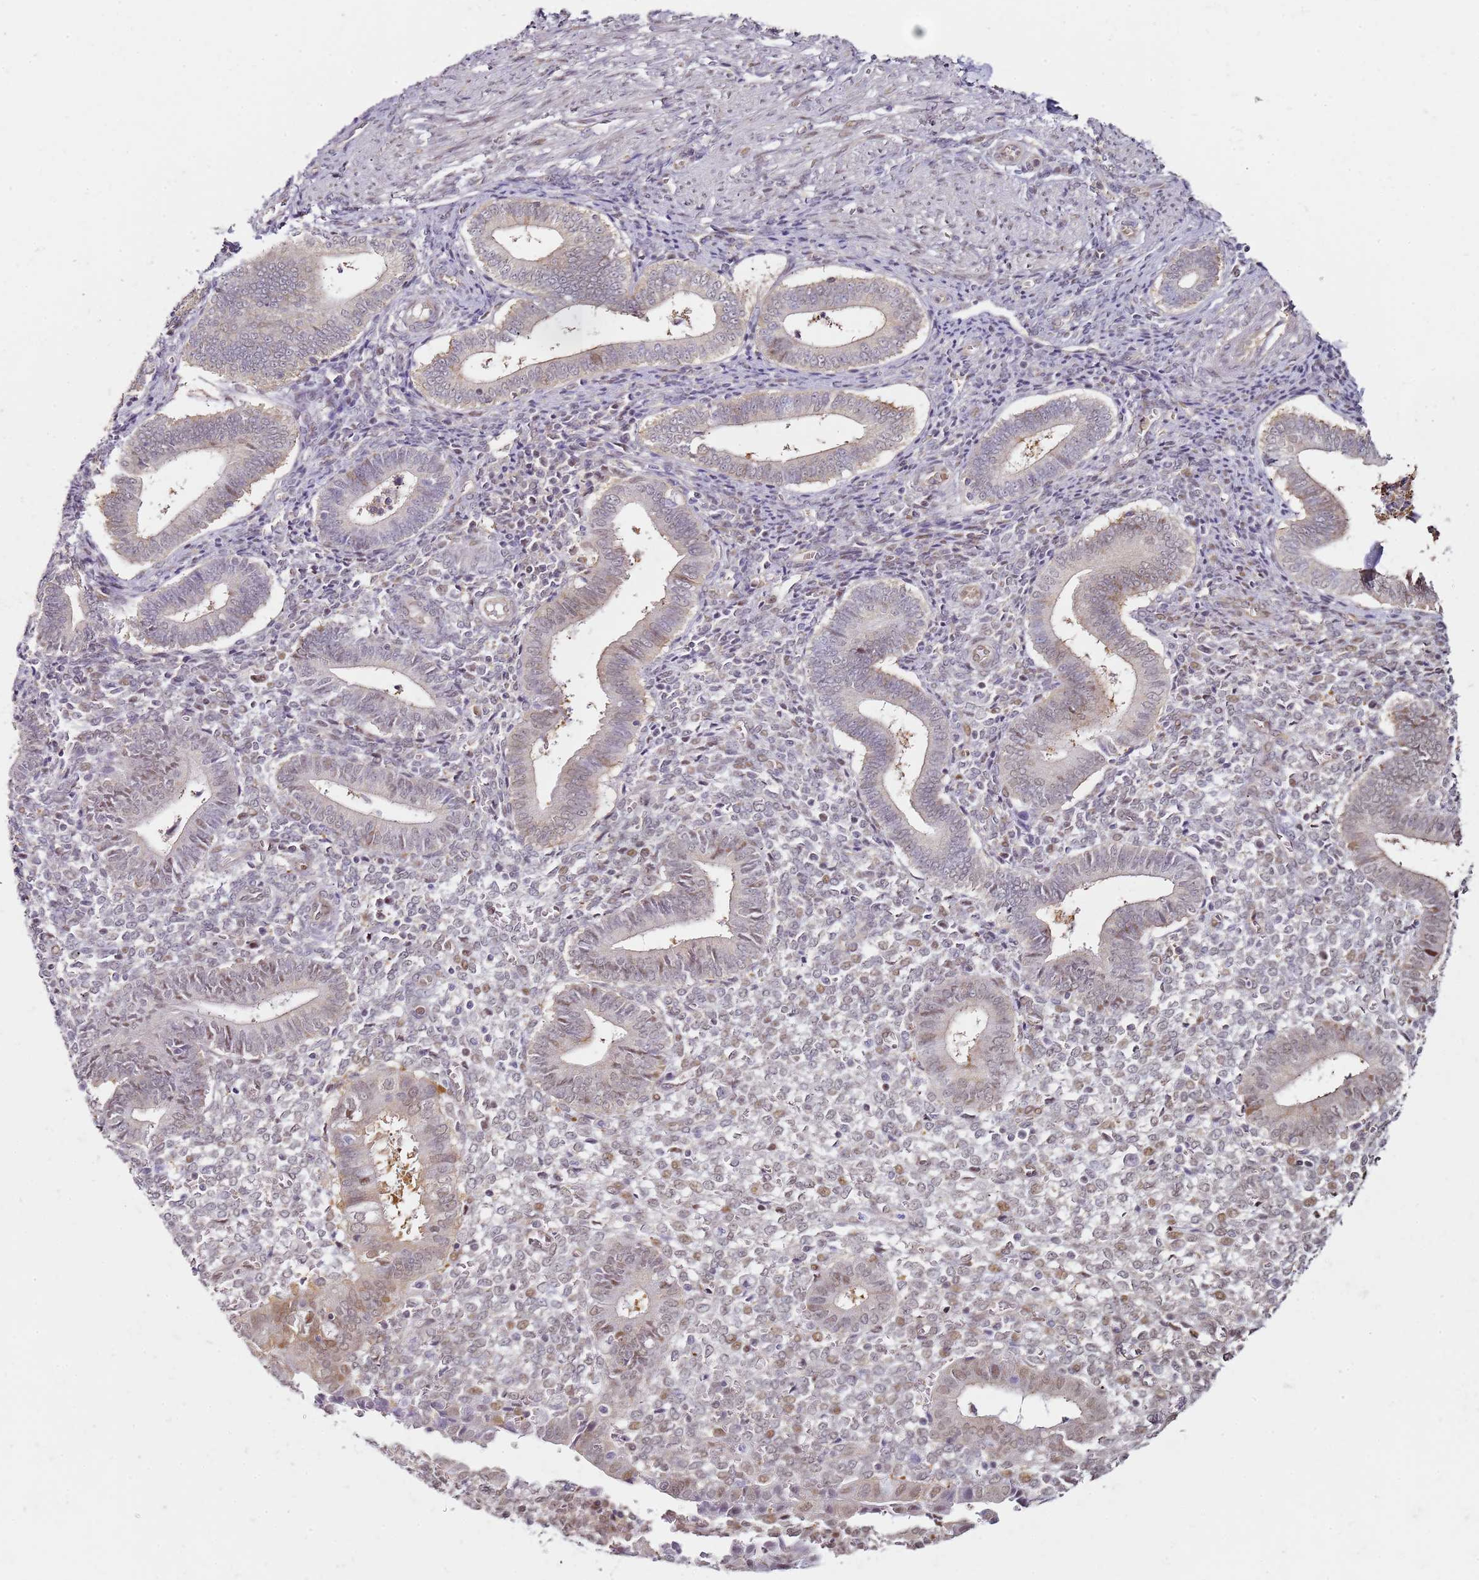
{"staining": {"intensity": "moderate", "quantity": "<25%", "location": "nuclear"}, "tissue": "endometrium", "cell_type": "Cells in endometrial stroma", "image_type": "normal", "snomed": [{"axis": "morphology", "description": "Normal tissue, NOS"}, {"axis": "topography", "description": "Other"}, {"axis": "topography", "description": "Endometrium"}], "caption": "Approximately <25% of cells in endometrial stroma in benign endometrium reveal moderate nuclear protein staining as visualized by brown immunohistochemical staining.", "gene": "PSMD4", "patient": {"sex": "female", "age": 44}}